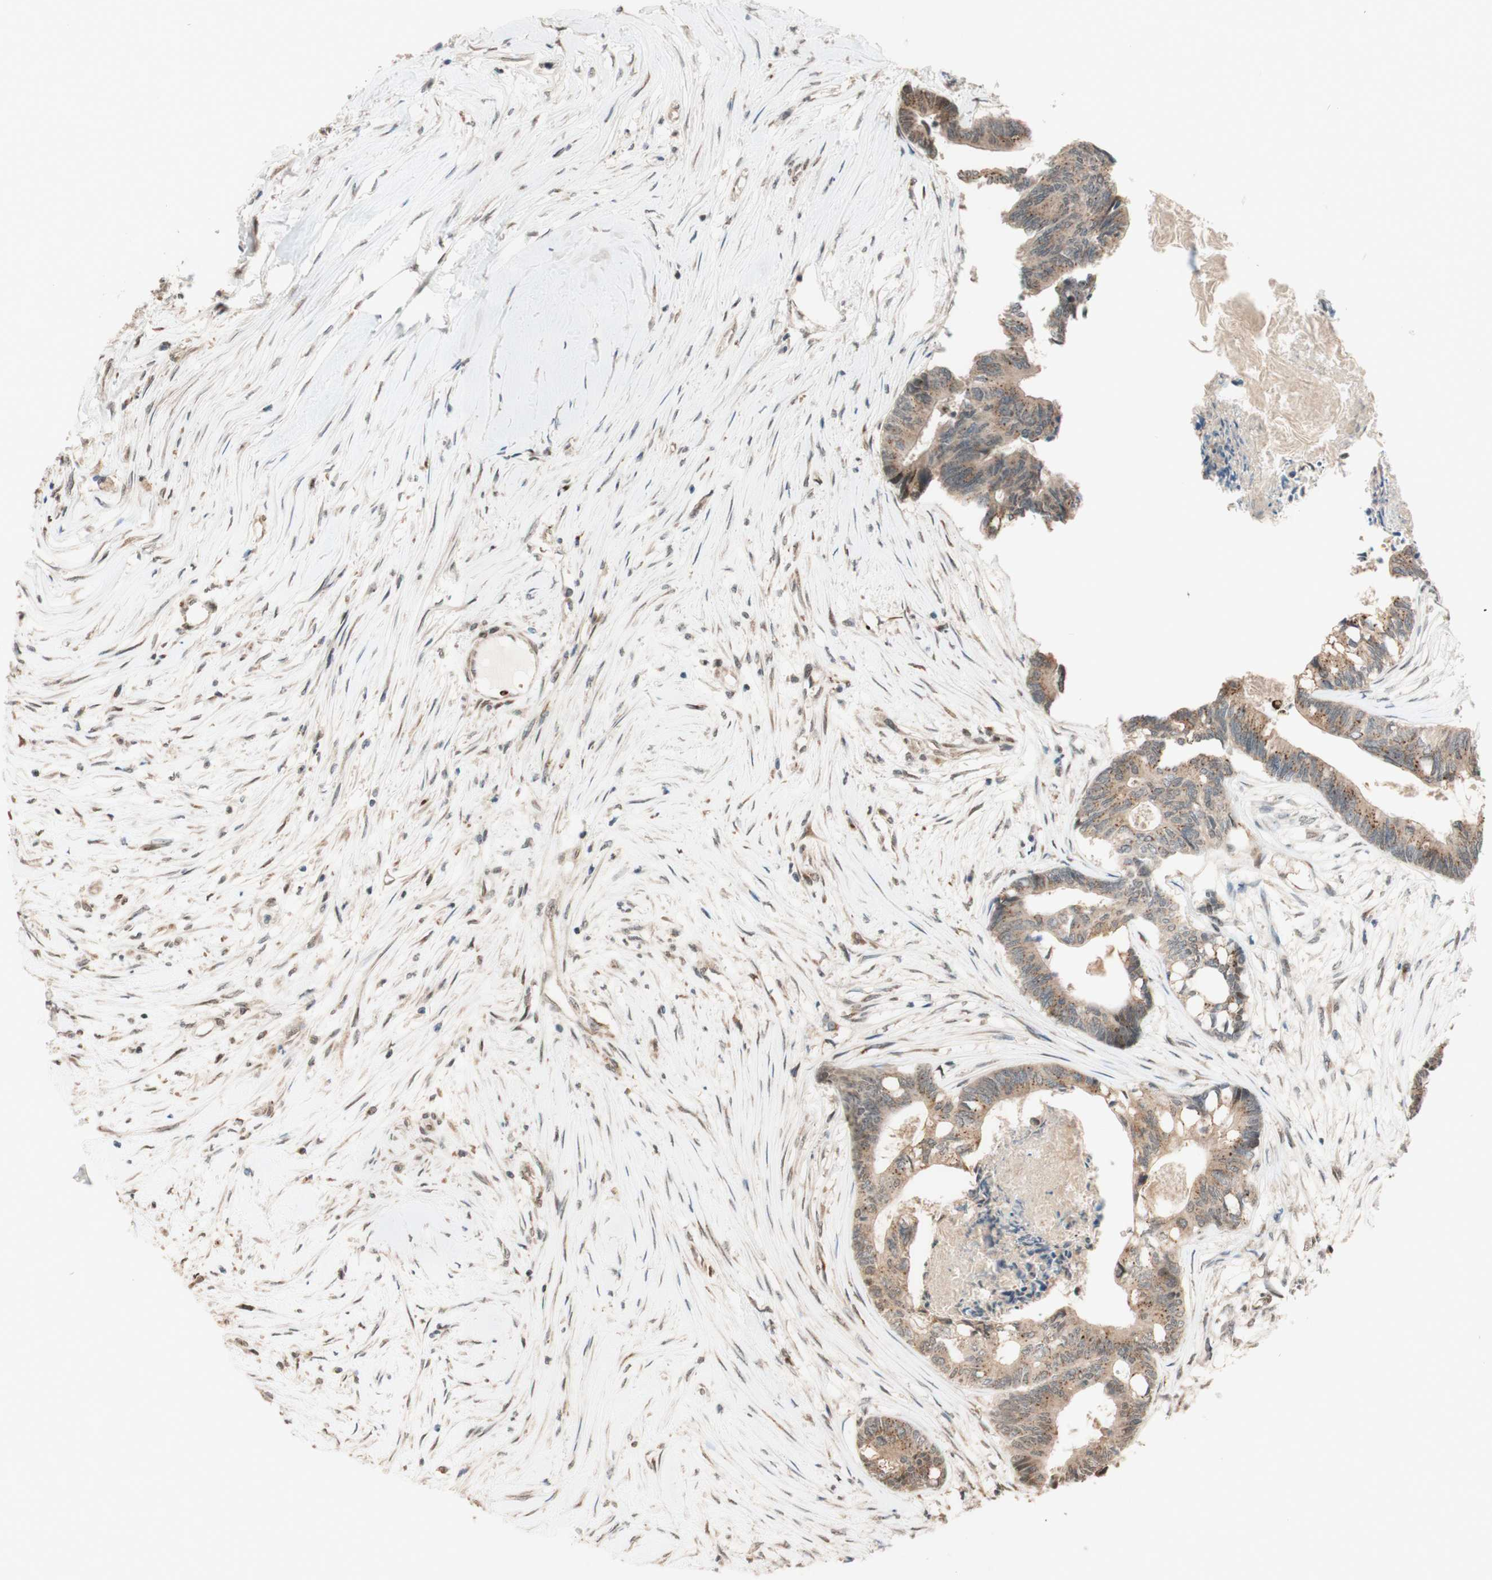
{"staining": {"intensity": "moderate", "quantity": "25%-75%", "location": "cytoplasmic/membranous"}, "tissue": "colorectal cancer", "cell_type": "Tumor cells", "image_type": "cancer", "snomed": [{"axis": "morphology", "description": "Adenocarcinoma, NOS"}, {"axis": "topography", "description": "Rectum"}], "caption": "Adenocarcinoma (colorectal) was stained to show a protein in brown. There is medium levels of moderate cytoplasmic/membranous staining in about 25%-75% of tumor cells. (DAB (3,3'-diaminobenzidine) = brown stain, brightfield microscopy at high magnification).", "gene": "CCNC", "patient": {"sex": "male", "age": 63}}